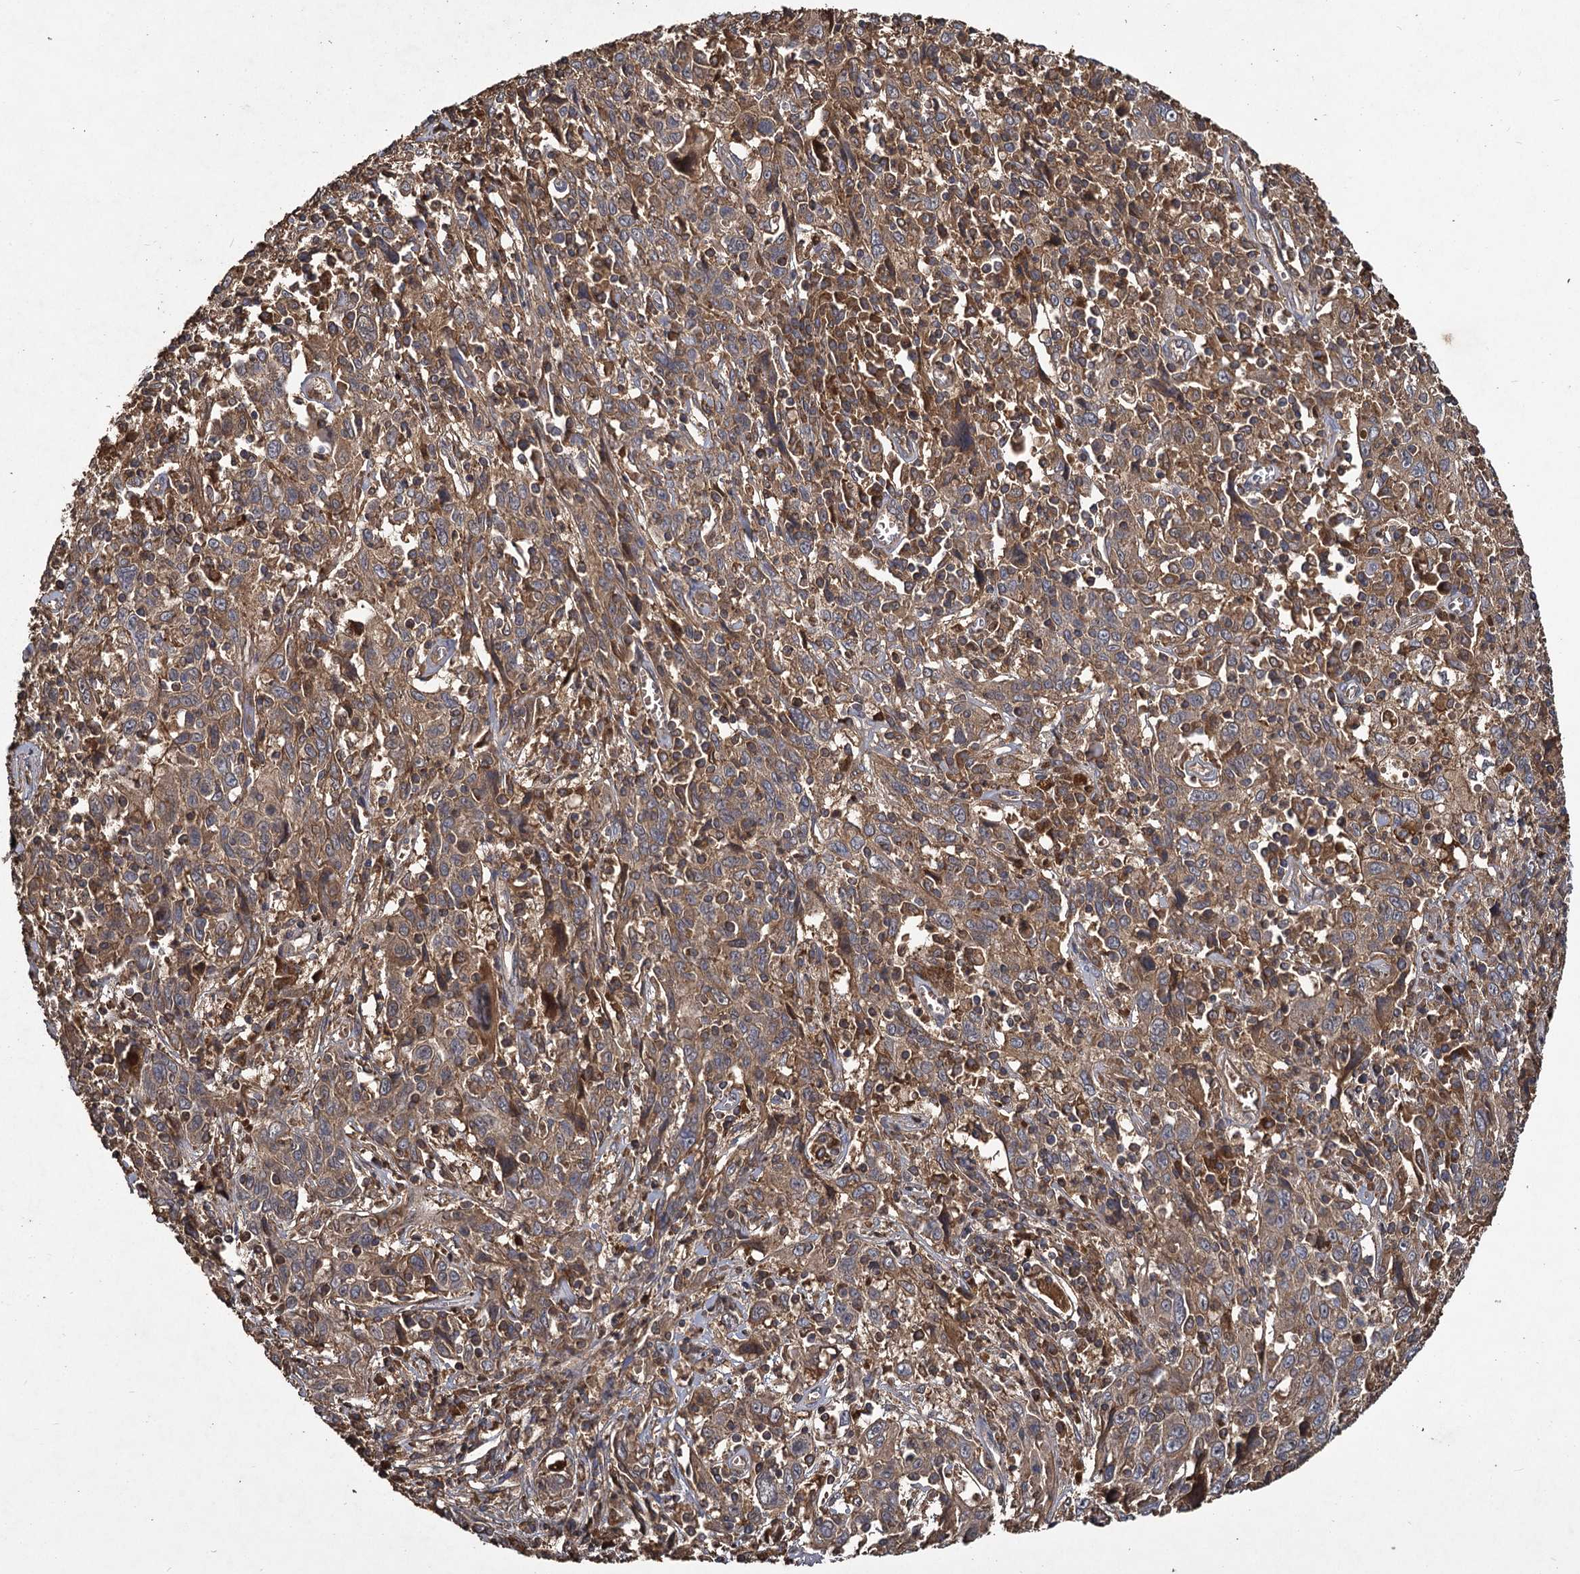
{"staining": {"intensity": "moderate", "quantity": ">75%", "location": "cytoplasmic/membranous"}, "tissue": "cervical cancer", "cell_type": "Tumor cells", "image_type": "cancer", "snomed": [{"axis": "morphology", "description": "Squamous cell carcinoma, NOS"}, {"axis": "topography", "description": "Cervix"}], "caption": "This photomicrograph shows immunohistochemistry (IHC) staining of human squamous cell carcinoma (cervical), with medium moderate cytoplasmic/membranous staining in approximately >75% of tumor cells.", "gene": "GCLC", "patient": {"sex": "female", "age": 46}}